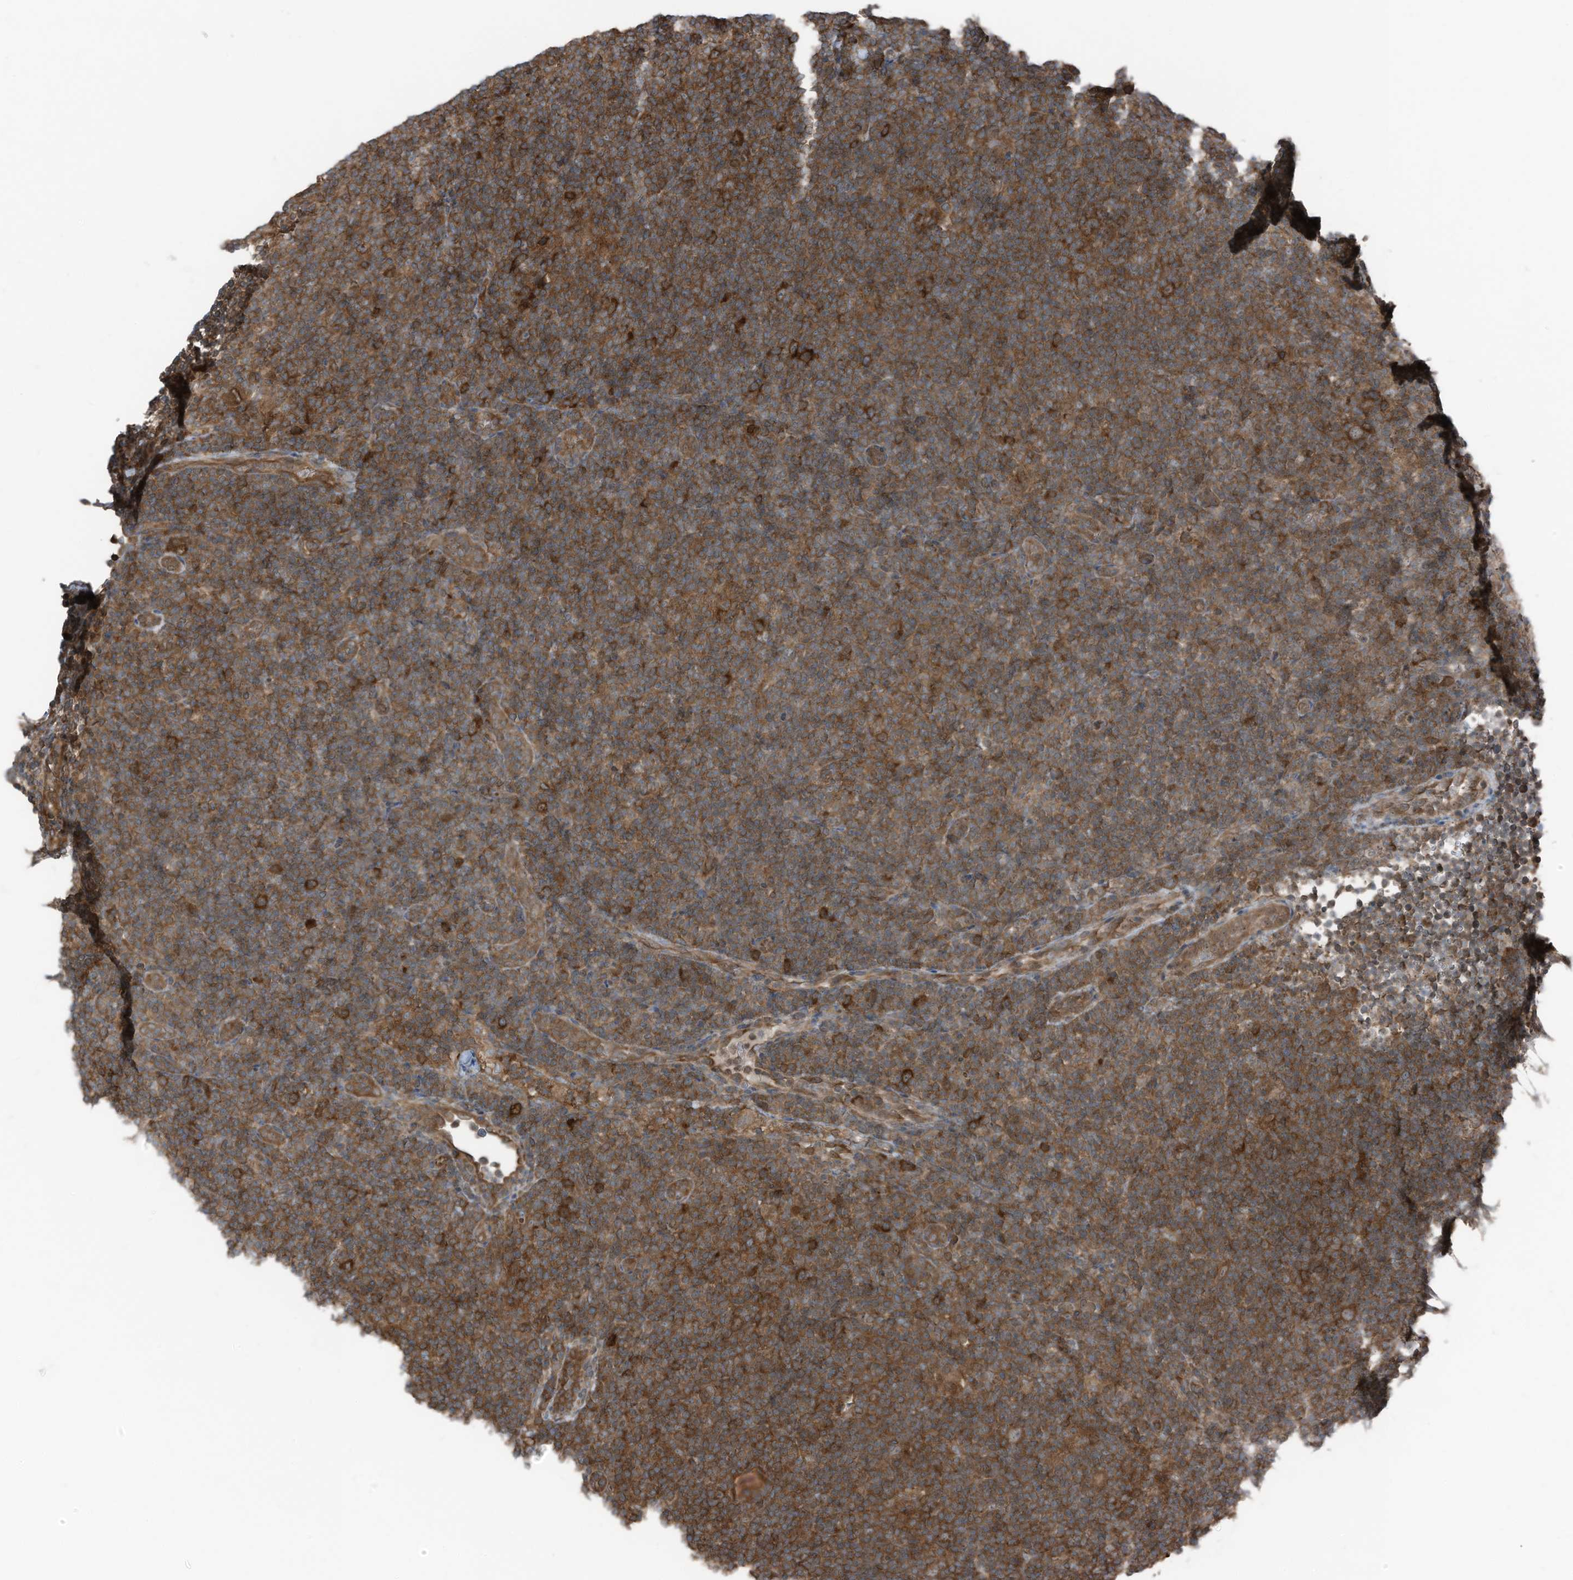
{"staining": {"intensity": "strong", "quantity": ">75%", "location": "cytoplasmic/membranous"}, "tissue": "lymphoma", "cell_type": "Tumor cells", "image_type": "cancer", "snomed": [{"axis": "morphology", "description": "Hodgkin's disease, NOS"}, {"axis": "topography", "description": "Lymph node"}], "caption": "A high amount of strong cytoplasmic/membranous expression is seen in approximately >75% of tumor cells in lymphoma tissue.", "gene": "TXNDC9", "patient": {"sex": "female", "age": 57}}